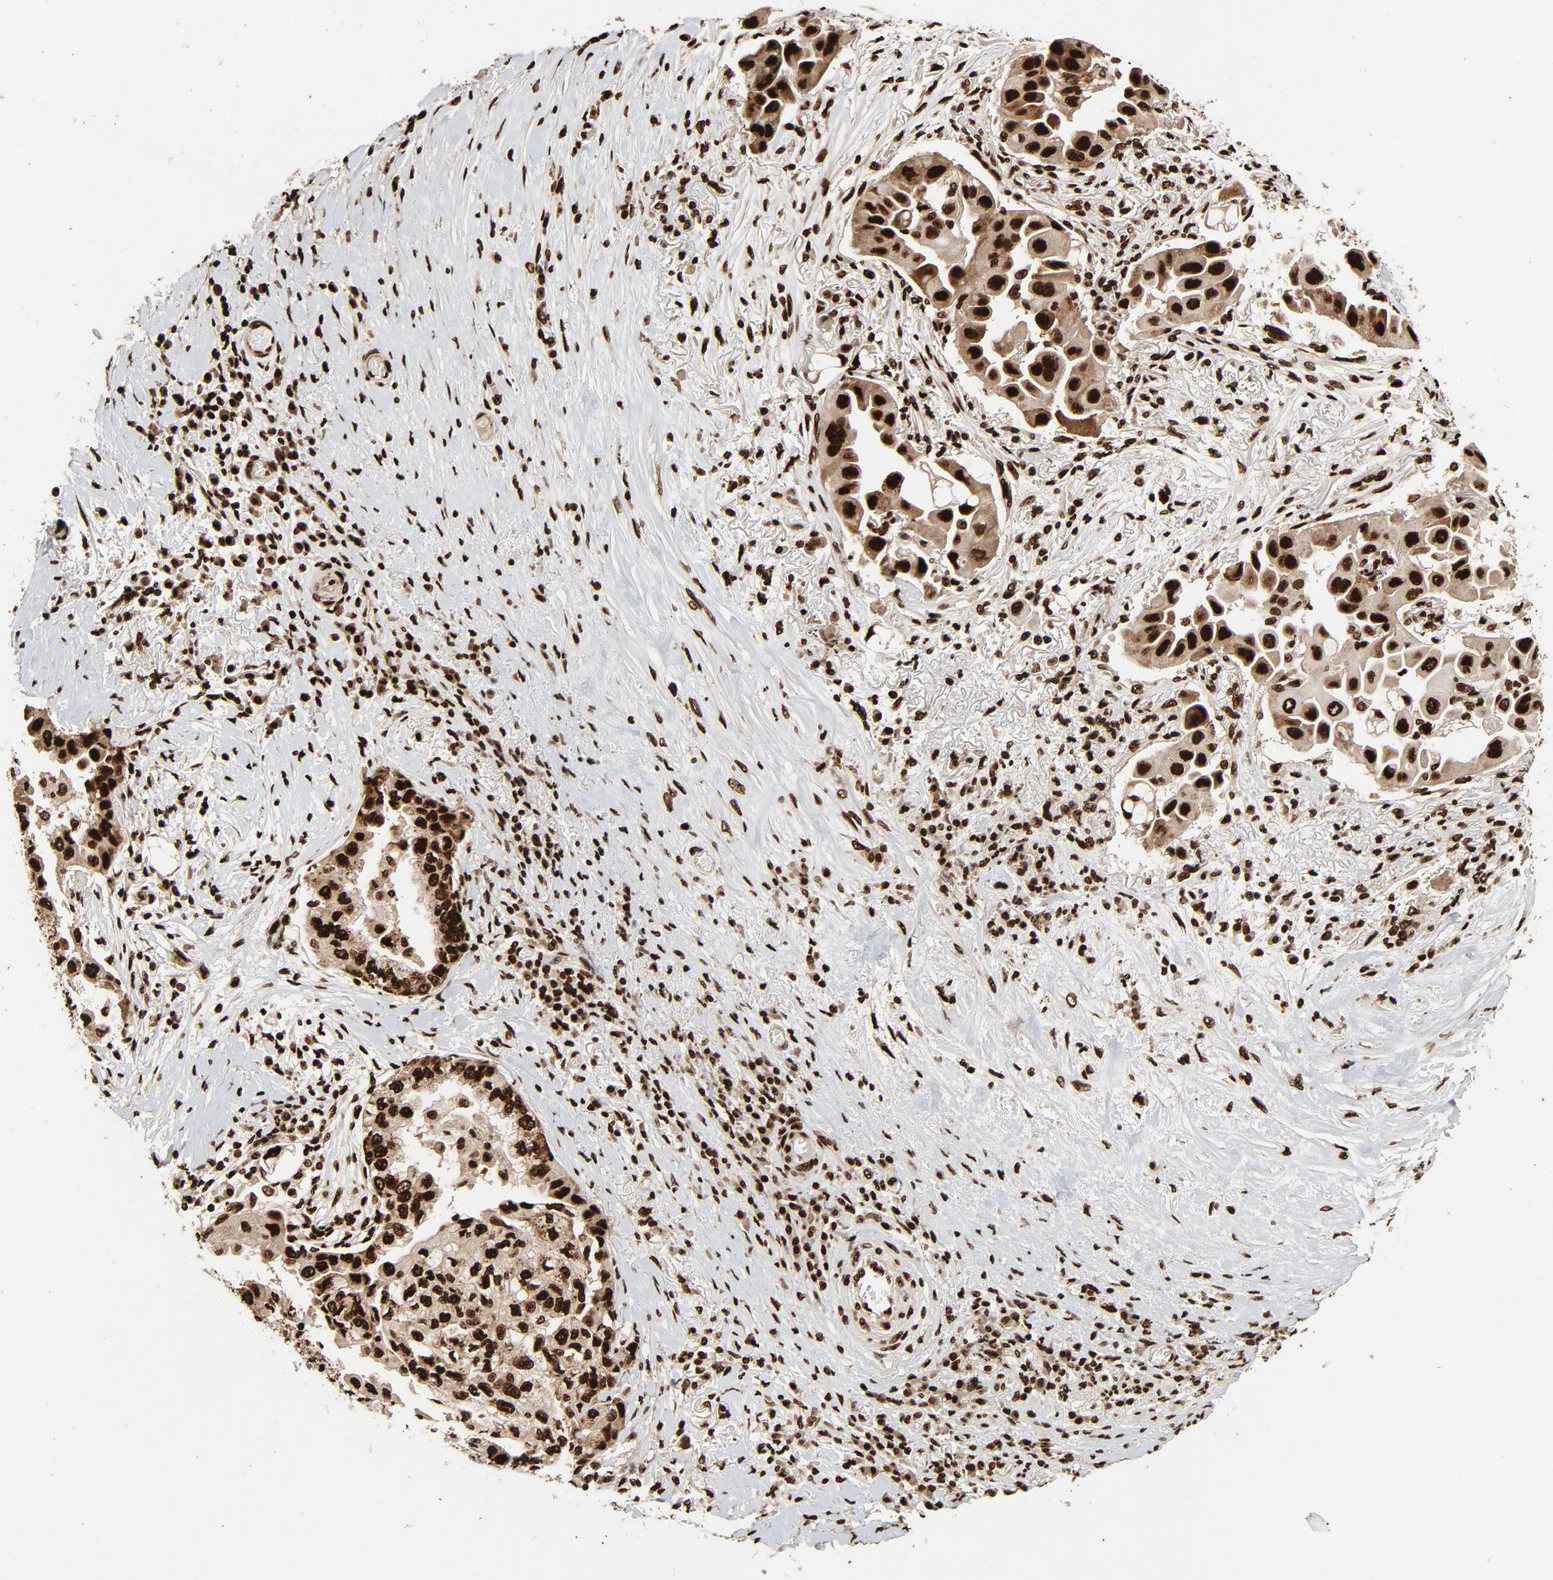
{"staining": {"intensity": "strong", "quantity": ">75%", "location": "nuclear"}, "tissue": "lung cancer", "cell_type": "Tumor cells", "image_type": "cancer", "snomed": [{"axis": "morphology", "description": "Adenocarcinoma, NOS"}, {"axis": "topography", "description": "Lung"}], "caption": "Tumor cells display high levels of strong nuclear expression in approximately >75% of cells in human lung adenocarcinoma.", "gene": "TP53BP1", "patient": {"sex": "female", "age": 76}}